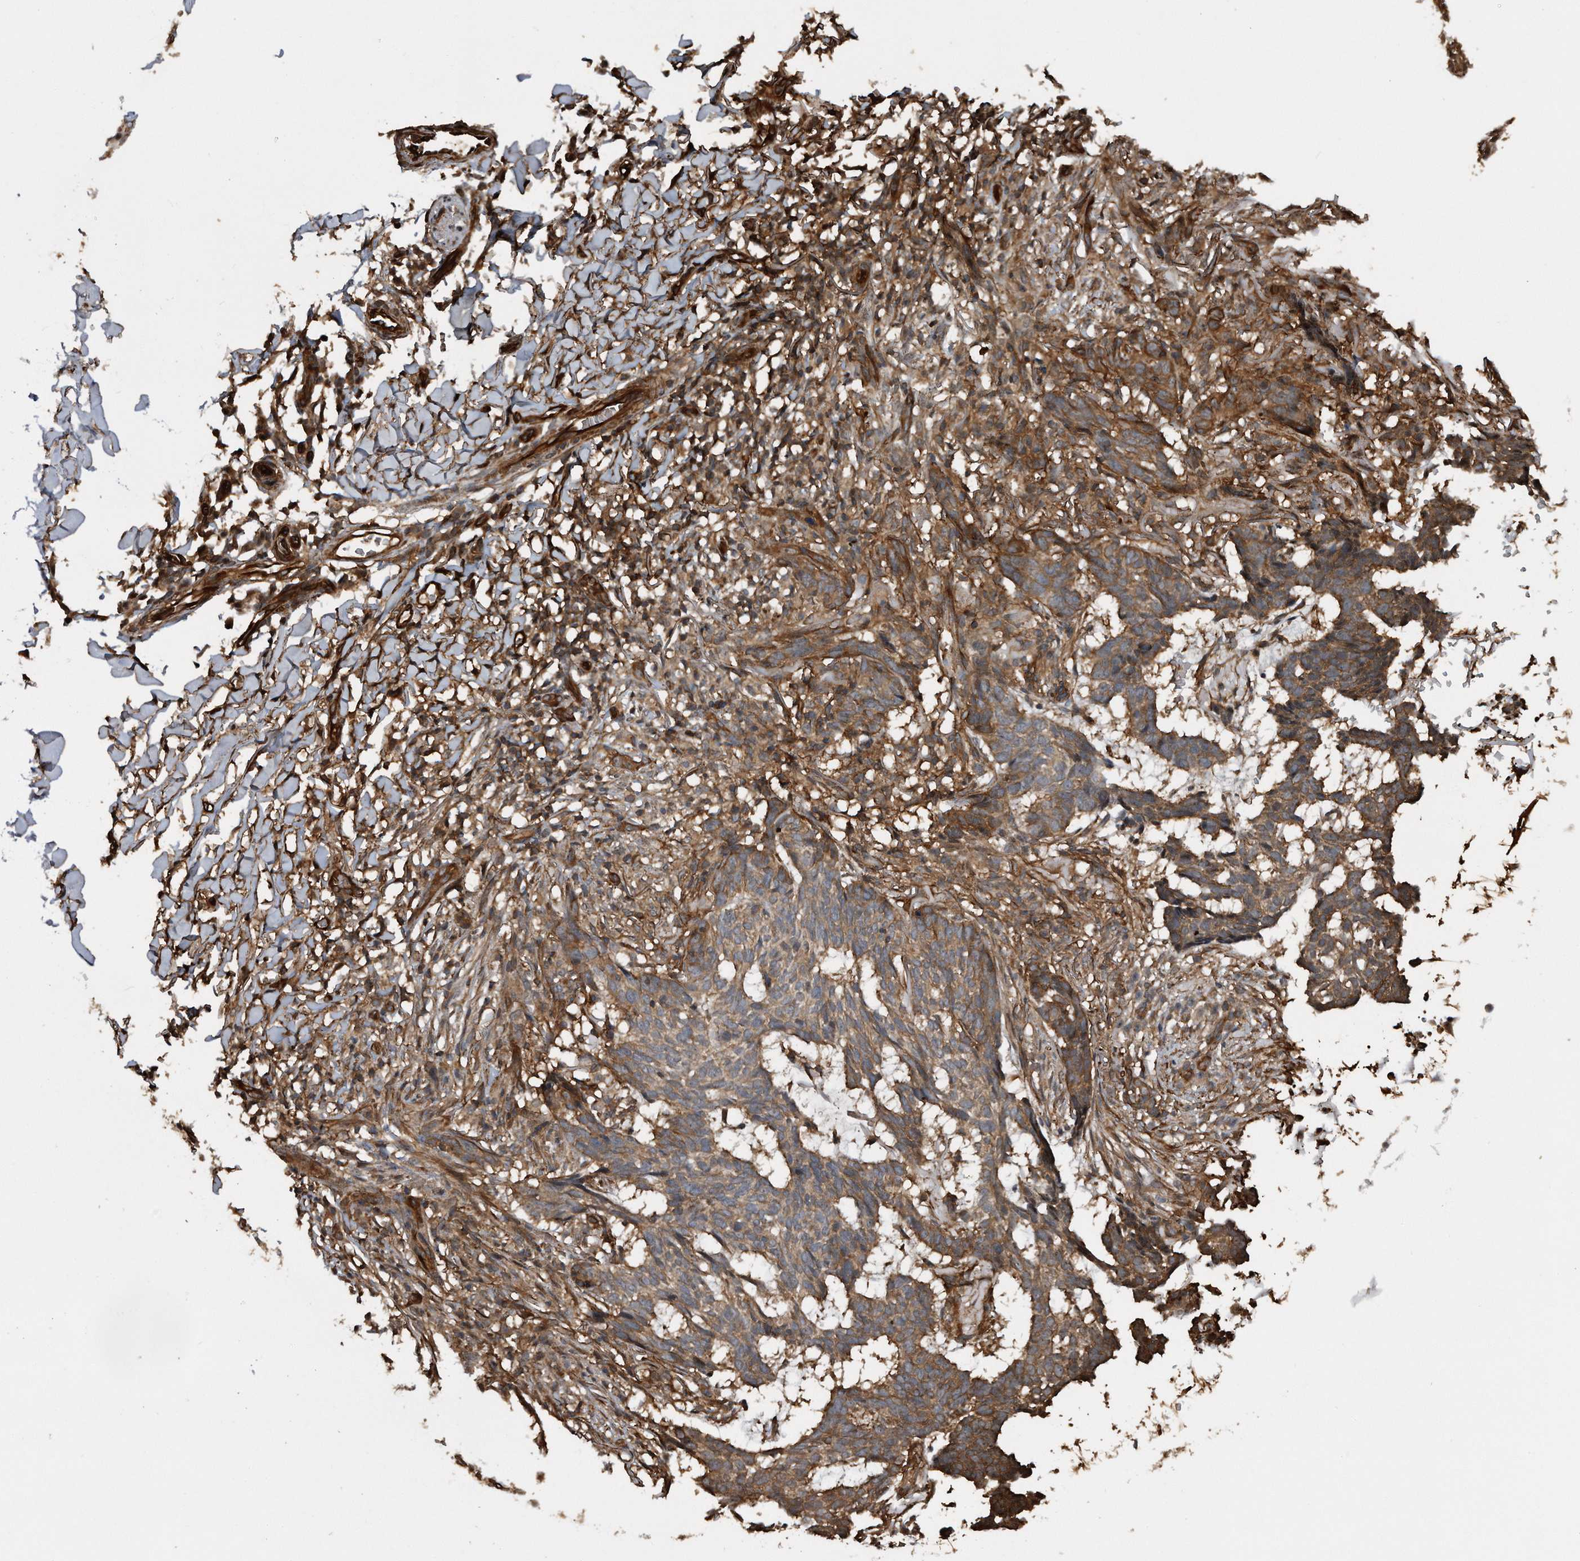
{"staining": {"intensity": "moderate", "quantity": ">75%", "location": "cytoplasmic/membranous"}, "tissue": "skin cancer", "cell_type": "Tumor cells", "image_type": "cancer", "snomed": [{"axis": "morphology", "description": "Basal cell carcinoma"}, {"axis": "topography", "description": "Skin"}], "caption": "Tumor cells demonstrate moderate cytoplasmic/membranous expression in approximately >75% of cells in skin cancer (basal cell carcinoma). Nuclei are stained in blue.", "gene": "KCND3", "patient": {"sex": "male", "age": 85}}